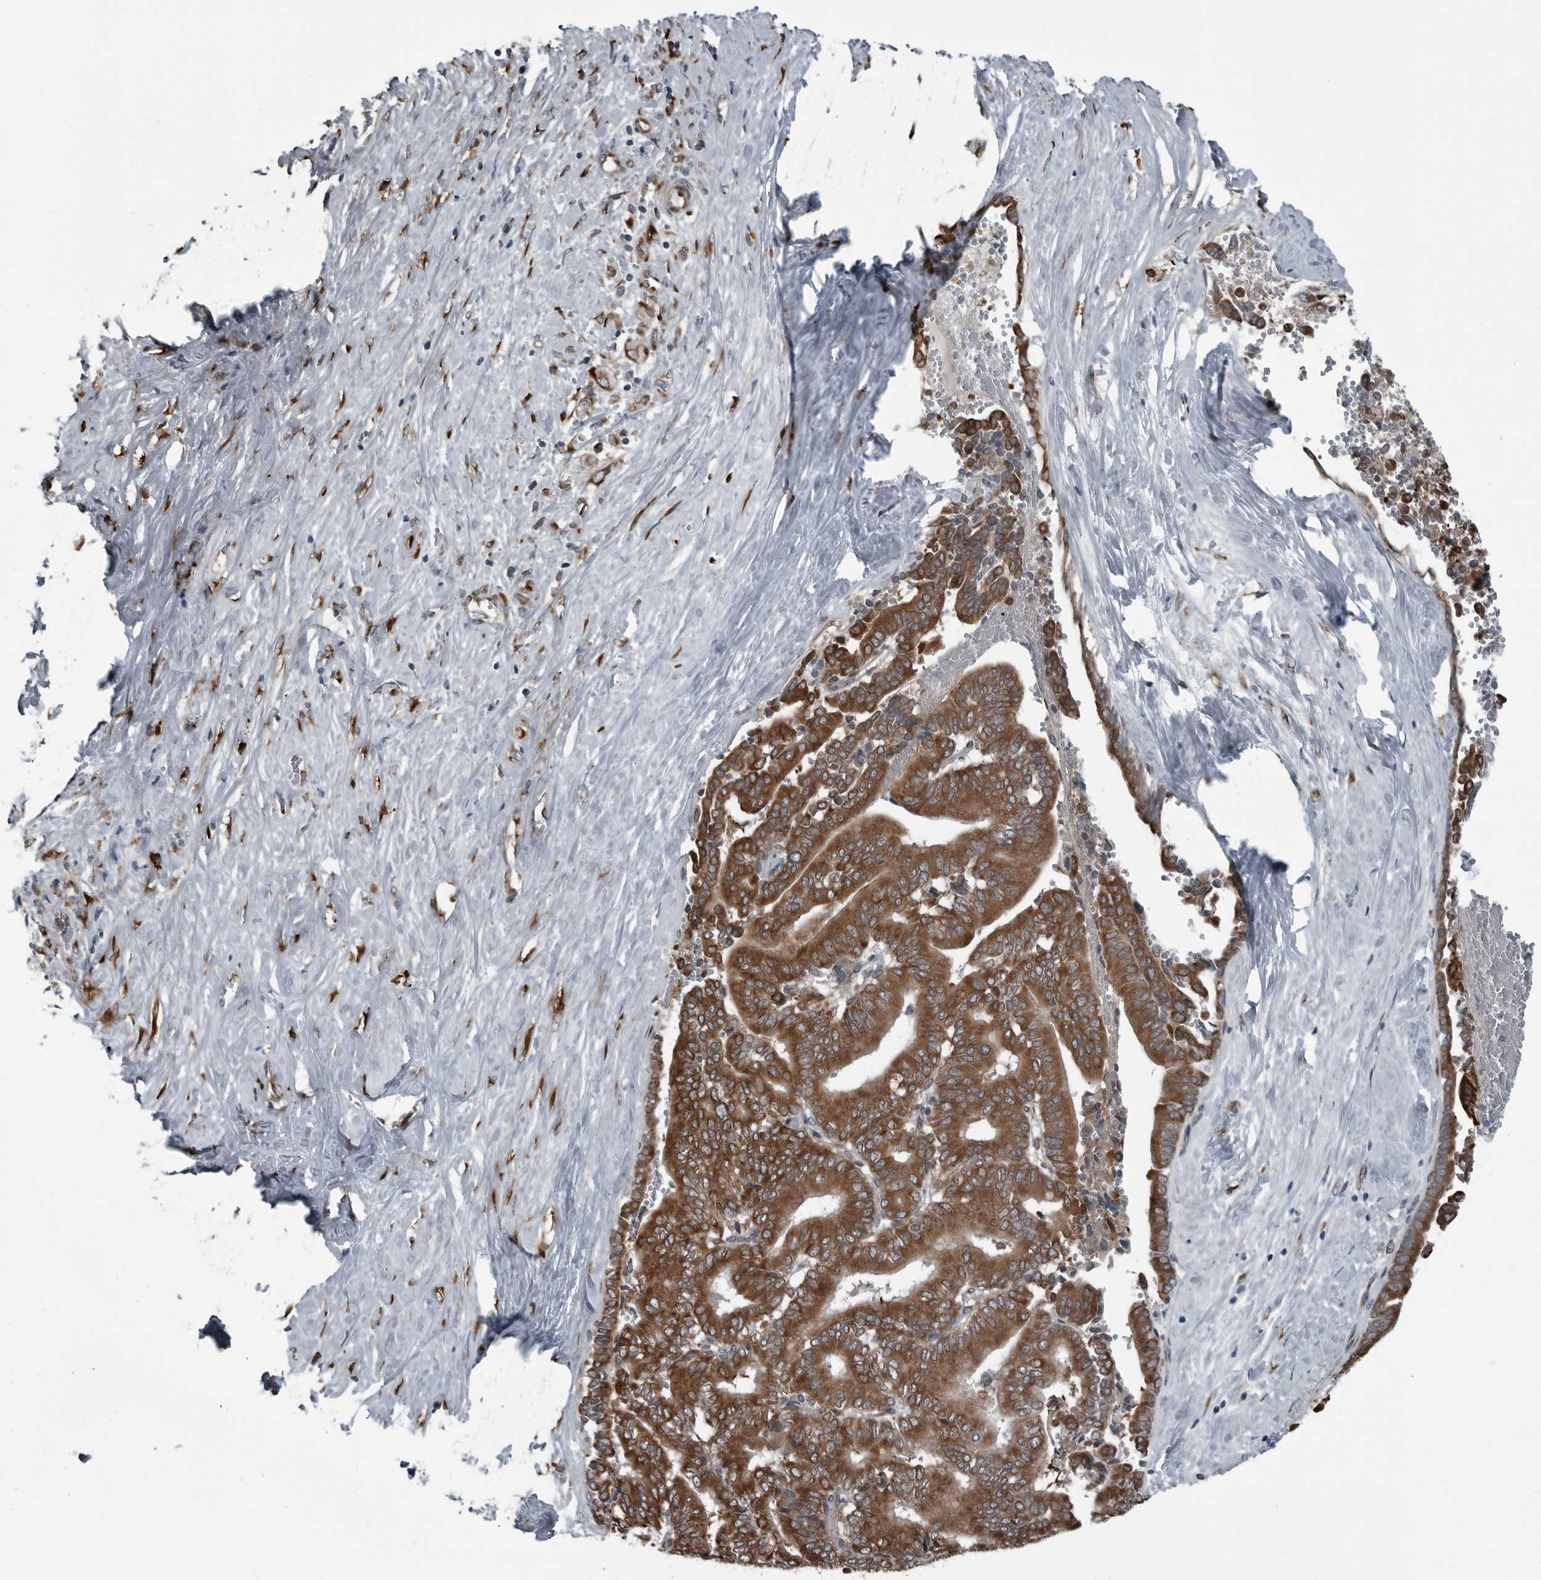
{"staining": {"intensity": "strong", "quantity": ">75%", "location": "cytoplasmic/membranous"}, "tissue": "liver cancer", "cell_type": "Tumor cells", "image_type": "cancer", "snomed": [{"axis": "morphology", "description": "Cholangiocarcinoma"}, {"axis": "topography", "description": "Liver"}], "caption": "Strong cytoplasmic/membranous staining is present in approximately >75% of tumor cells in liver cancer.", "gene": "CEP85", "patient": {"sex": "female", "age": 75}}